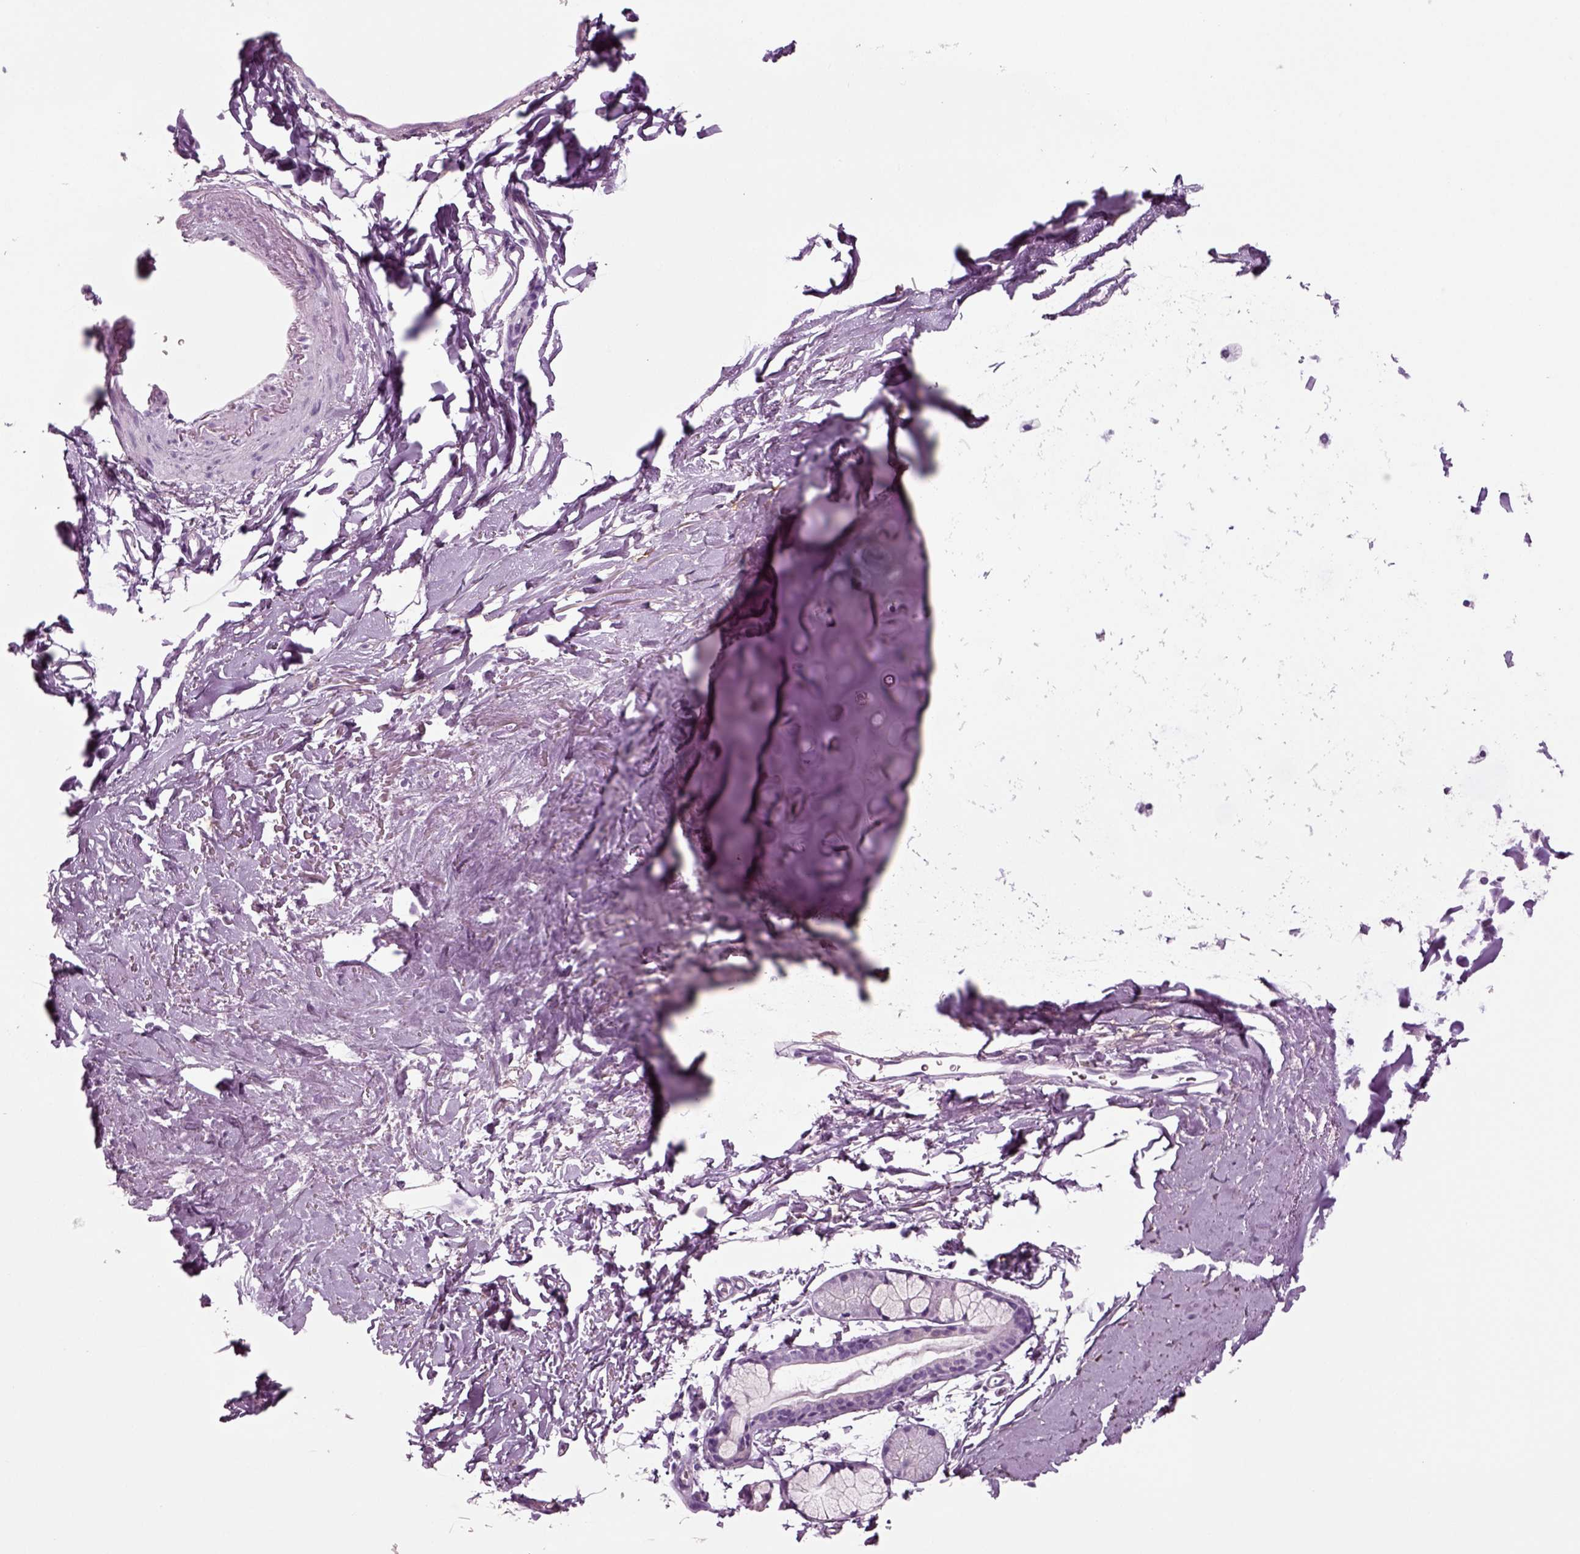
{"staining": {"intensity": "negative", "quantity": "none", "location": "none"}, "tissue": "adipose tissue", "cell_type": "Adipocytes", "image_type": "normal", "snomed": [{"axis": "morphology", "description": "Normal tissue, NOS"}, {"axis": "topography", "description": "Cartilage tissue"}, {"axis": "topography", "description": "Bronchus"}], "caption": "DAB (3,3'-diaminobenzidine) immunohistochemical staining of benign adipose tissue reveals no significant expression in adipocytes. The staining was performed using DAB (3,3'-diaminobenzidine) to visualize the protein expression in brown, while the nuclei were stained in blue with hematoxylin (Magnification: 20x).", "gene": "CRABP1", "patient": {"sex": "female", "age": 79}}